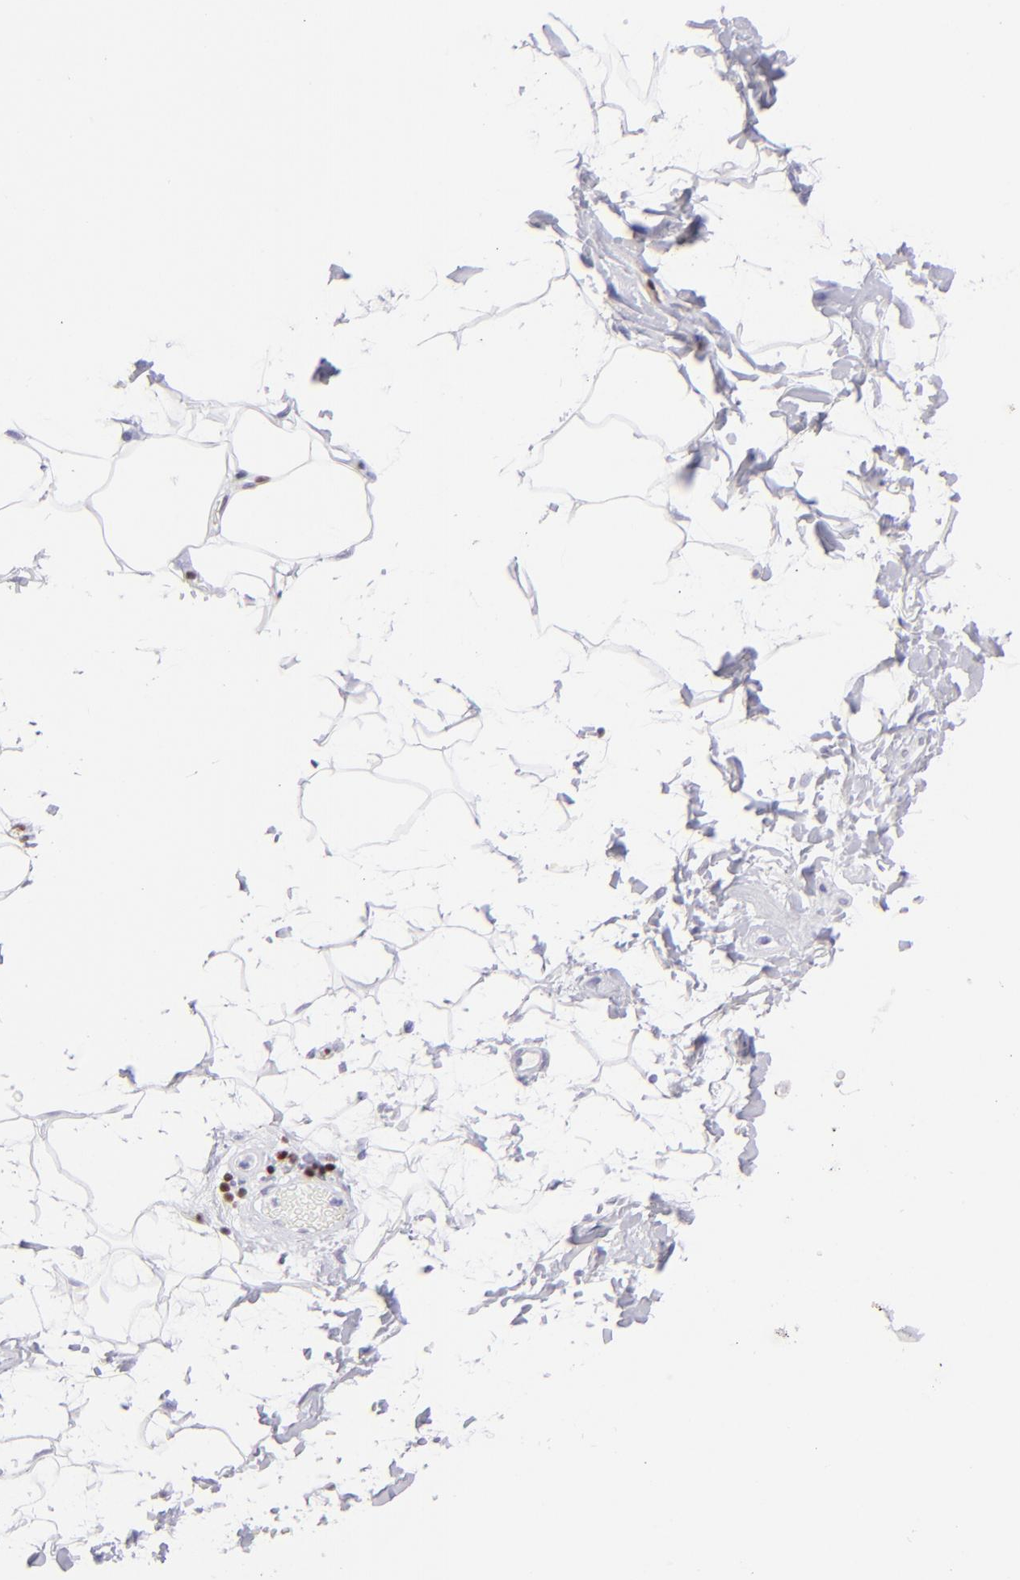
{"staining": {"intensity": "negative", "quantity": "none", "location": "none"}, "tissue": "adipose tissue", "cell_type": "Adipocytes", "image_type": "normal", "snomed": [{"axis": "morphology", "description": "Normal tissue, NOS"}, {"axis": "topography", "description": "Soft tissue"}], "caption": "Immunohistochemical staining of normal human adipose tissue demonstrates no significant staining in adipocytes.", "gene": "ETS1", "patient": {"sex": "male", "age": 72}}